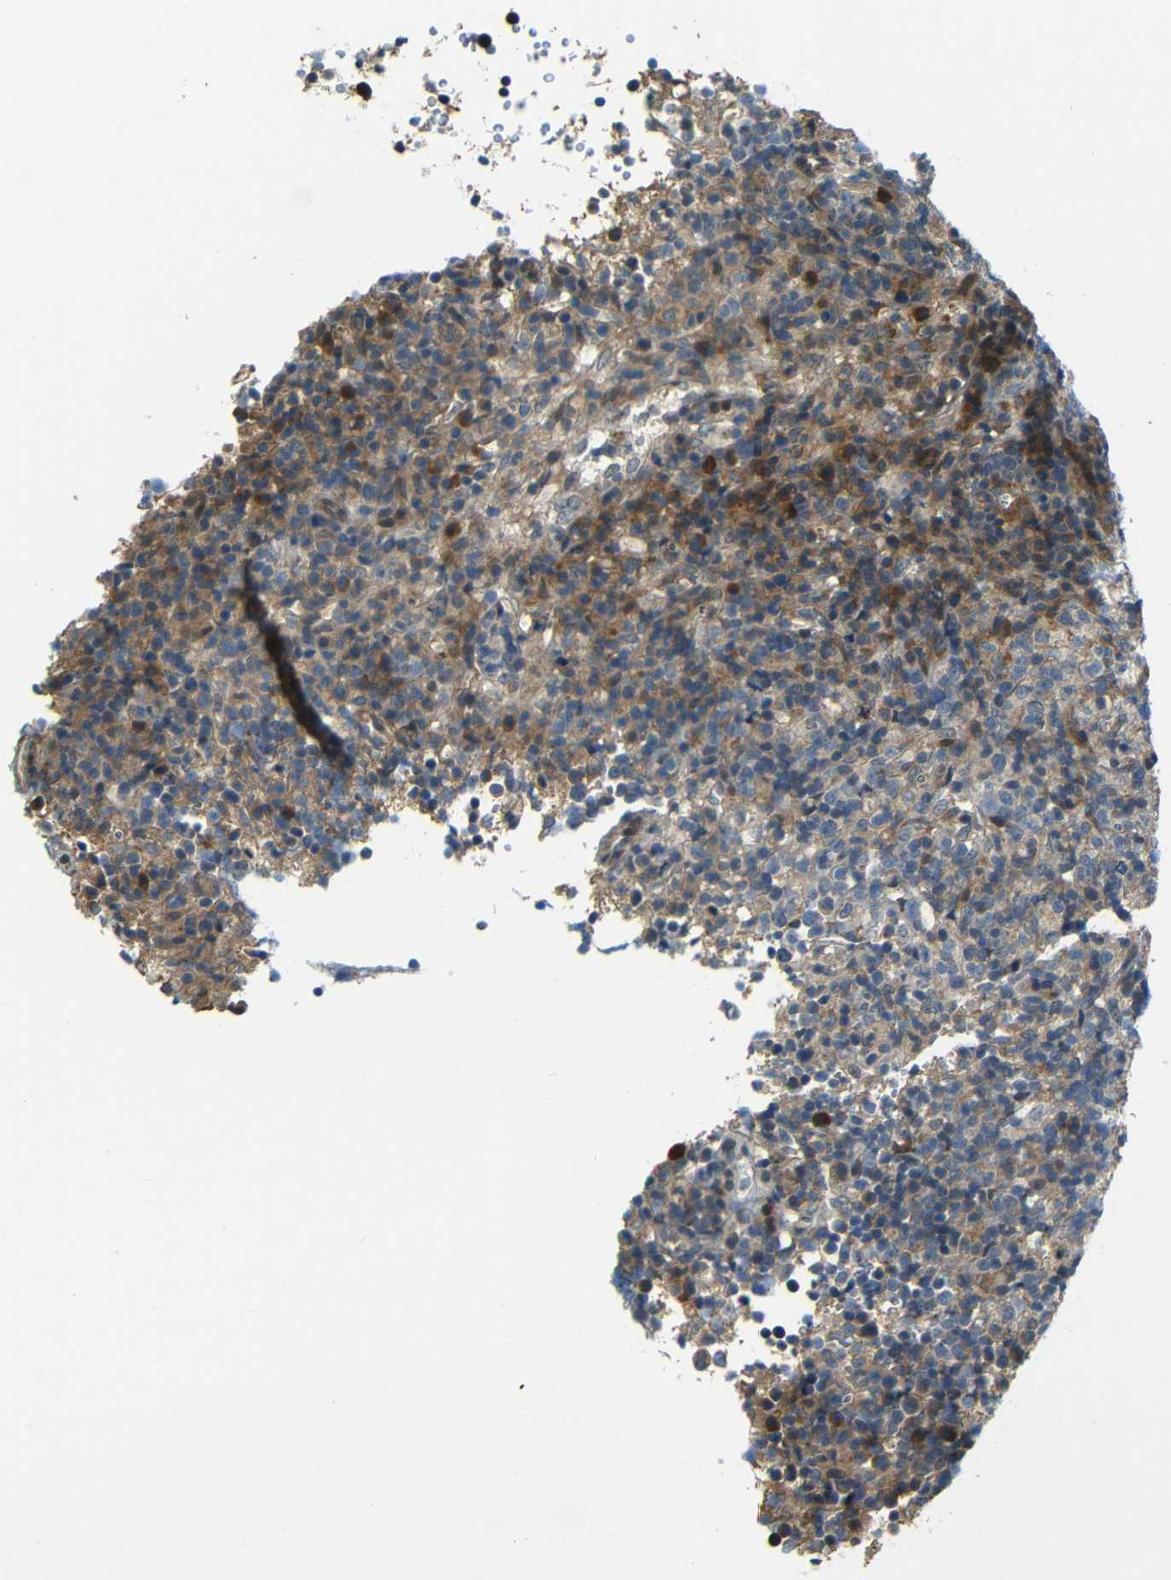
{"staining": {"intensity": "moderate", "quantity": "25%-75%", "location": "cytoplasmic/membranous"}, "tissue": "lymphoma", "cell_type": "Tumor cells", "image_type": "cancer", "snomed": [{"axis": "morphology", "description": "Malignant lymphoma, non-Hodgkin's type, High grade"}, {"axis": "topography", "description": "Lymph node"}], "caption": "Lymphoma tissue exhibits moderate cytoplasmic/membranous staining in about 25%-75% of tumor cells, visualized by immunohistochemistry. The staining is performed using DAB (3,3'-diaminobenzidine) brown chromogen to label protein expression. The nuclei are counter-stained blue using hematoxylin.", "gene": "FNDC3A", "patient": {"sex": "female", "age": 76}}